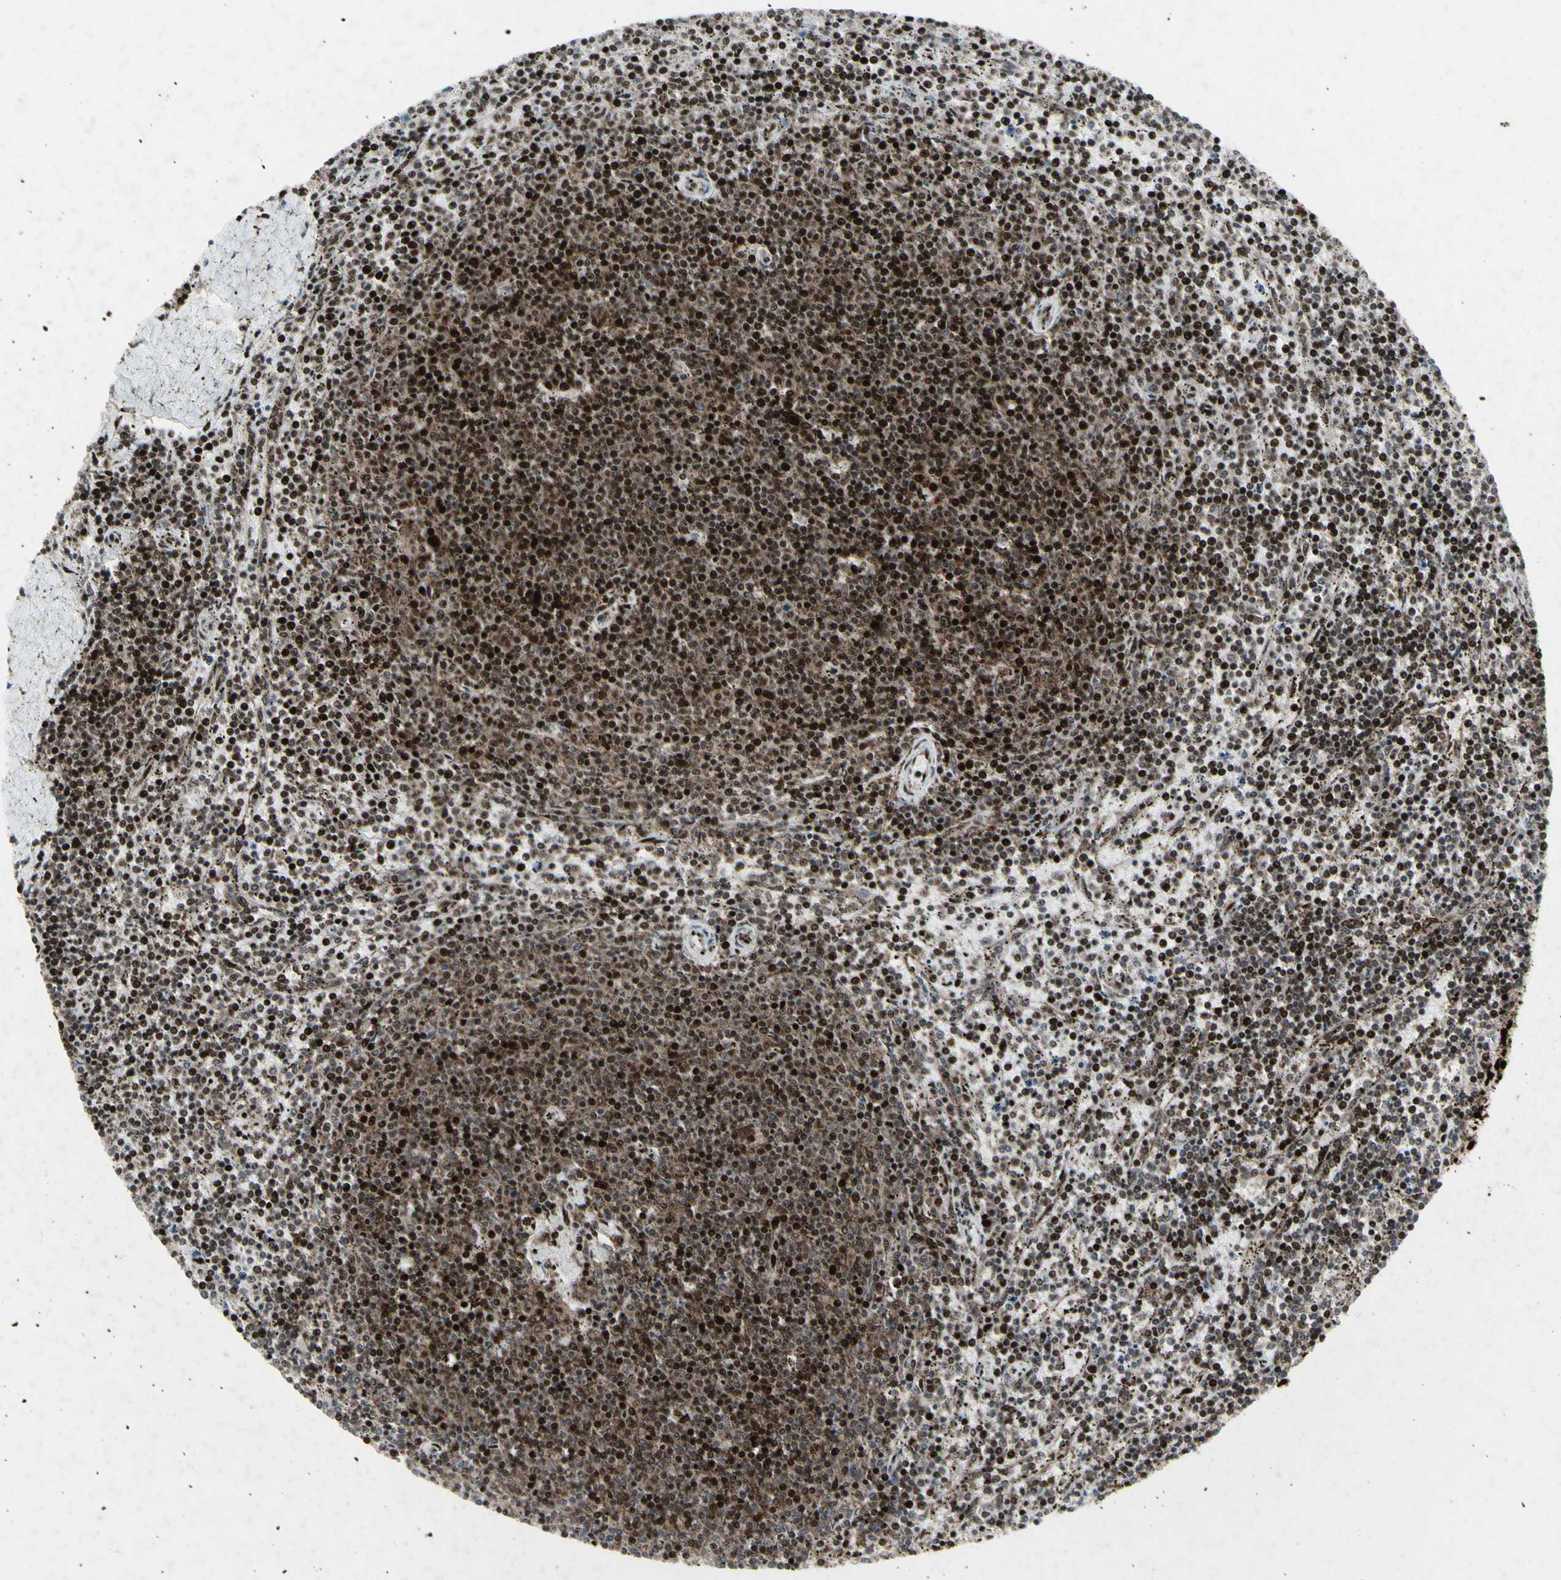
{"staining": {"intensity": "strong", "quantity": ">75%", "location": "nuclear"}, "tissue": "lymphoma", "cell_type": "Tumor cells", "image_type": "cancer", "snomed": [{"axis": "morphology", "description": "Malignant lymphoma, non-Hodgkin's type, Low grade"}, {"axis": "topography", "description": "Spleen"}], "caption": "This is an image of immunohistochemistry (IHC) staining of low-grade malignant lymphoma, non-Hodgkin's type, which shows strong positivity in the nuclear of tumor cells.", "gene": "U2AF2", "patient": {"sex": "female", "age": 50}}